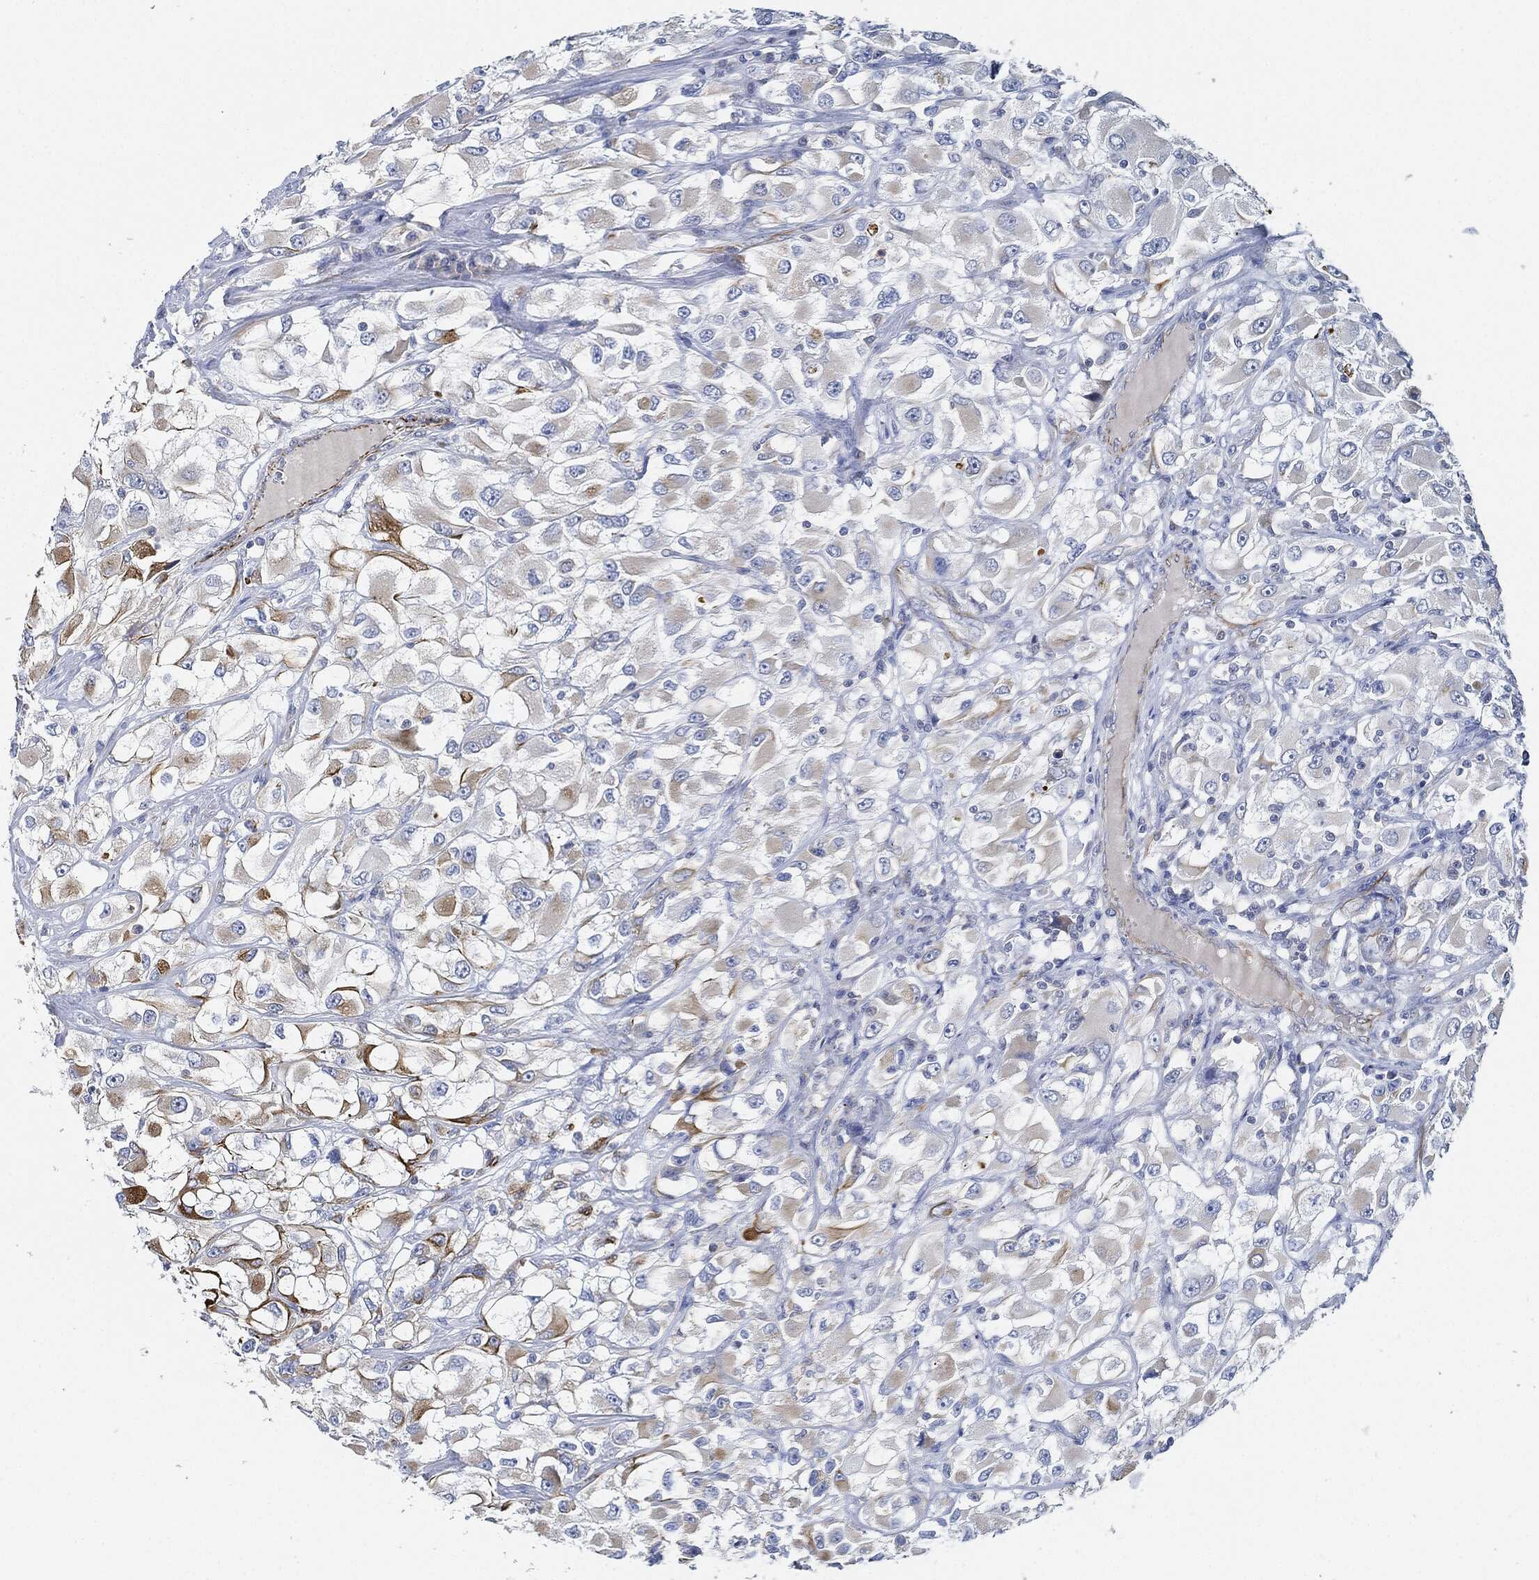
{"staining": {"intensity": "moderate", "quantity": "<25%", "location": "cytoplasmic/membranous"}, "tissue": "renal cancer", "cell_type": "Tumor cells", "image_type": "cancer", "snomed": [{"axis": "morphology", "description": "Adenocarcinoma, NOS"}, {"axis": "topography", "description": "Kidney"}], "caption": "Immunohistochemistry (IHC) of adenocarcinoma (renal) exhibits low levels of moderate cytoplasmic/membranous expression in about <25% of tumor cells.", "gene": "THSD1", "patient": {"sex": "female", "age": 52}}